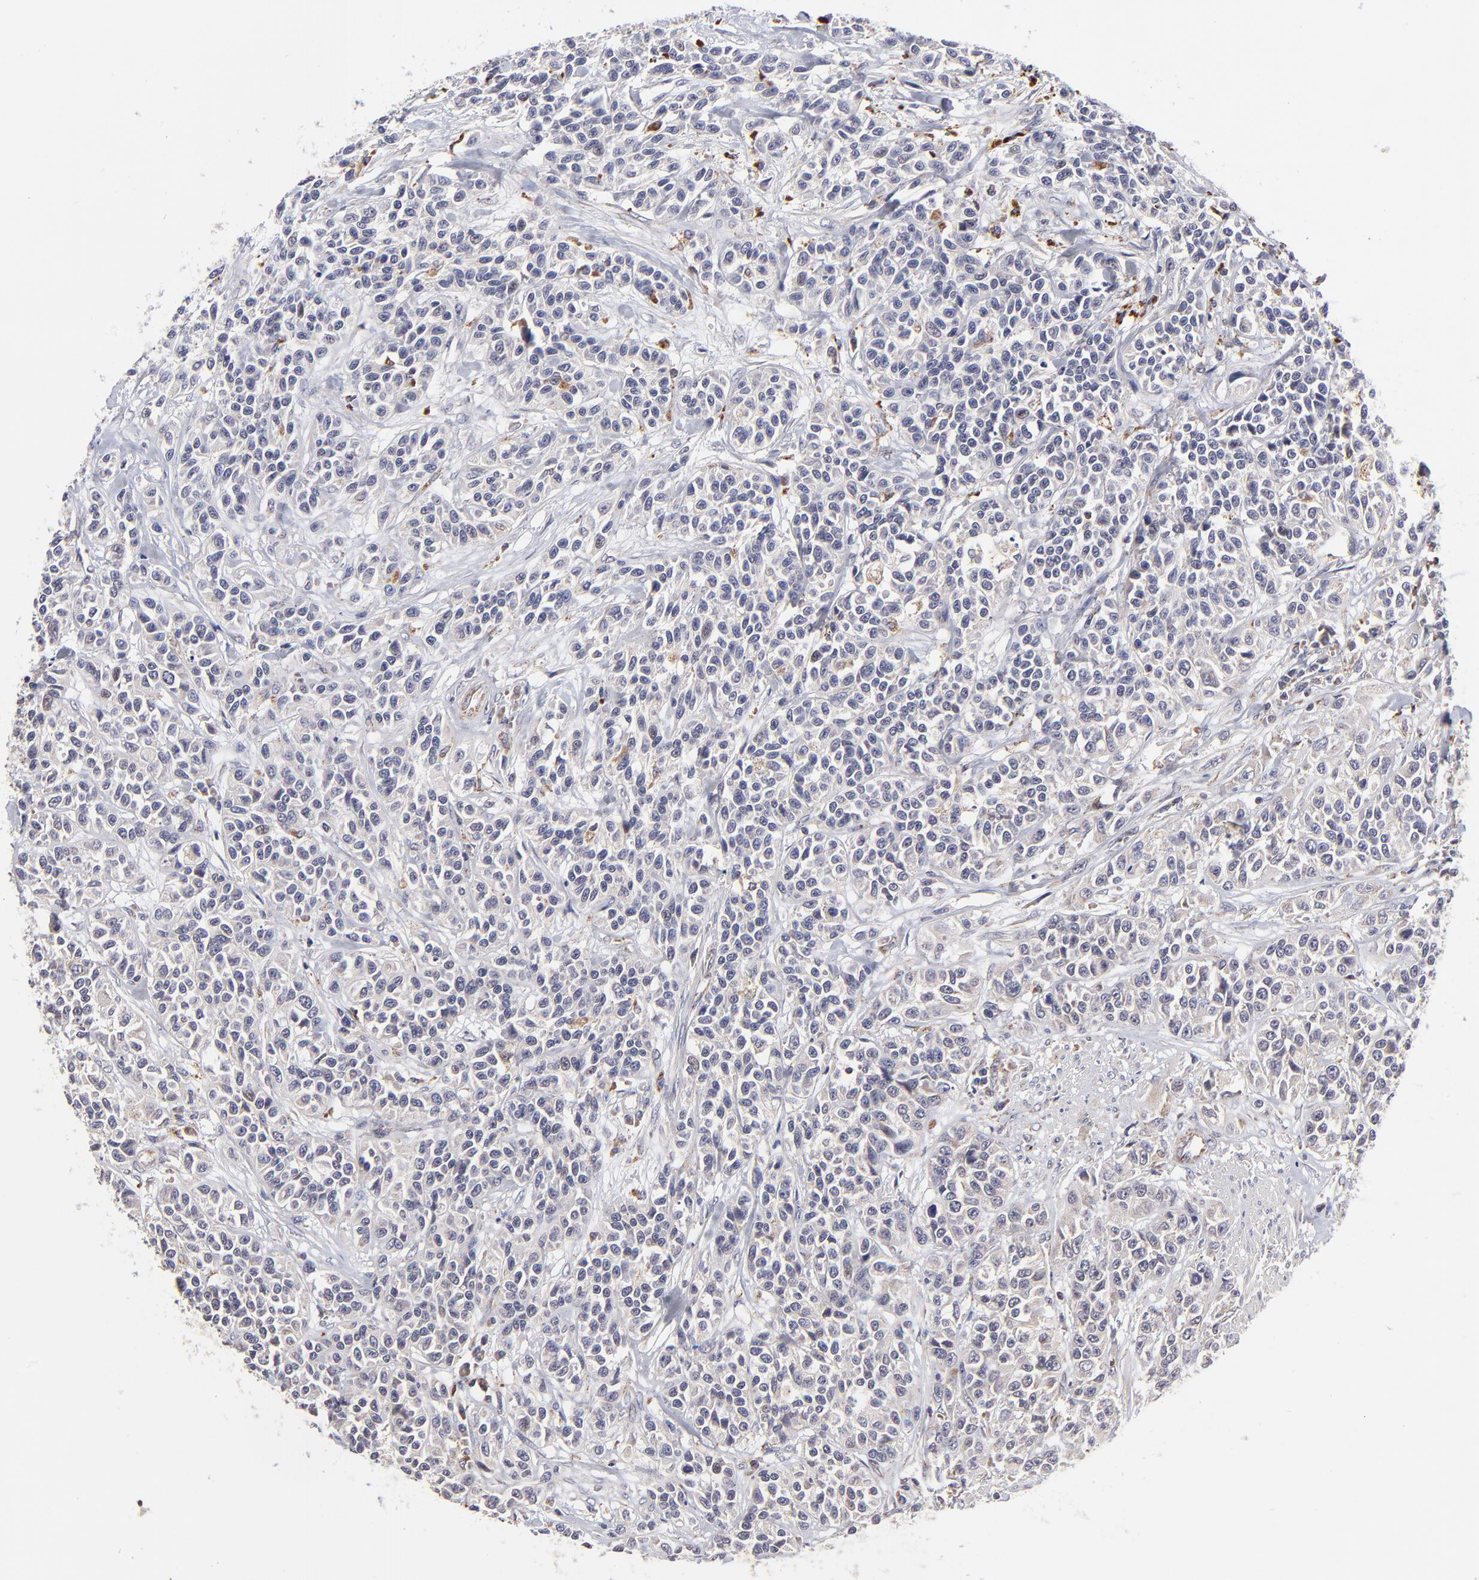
{"staining": {"intensity": "weak", "quantity": "25%-75%", "location": "cytoplasmic/membranous"}, "tissue": "urothelial cancer", "cell_type": "Tumor cells", "image_type": "cancer", "snomed": [{"axis": "morphology", "description": "Urothelial carcinoma, High grade"}, {"axis": "topography", "description": "Urinary bladder"}], "caption": "Tumor cells reveal low levels of weak cytoplasmic/membranous positivity in about 25%-75% of cells in high-grade urothelial carcinoma. (DAB (3,3'-diaminobenzidine) IHC, brown staining for protein, blue staining for nuclei).", "gene": "MAP2K7", "patient": {"sex": "female", "age": 81}}